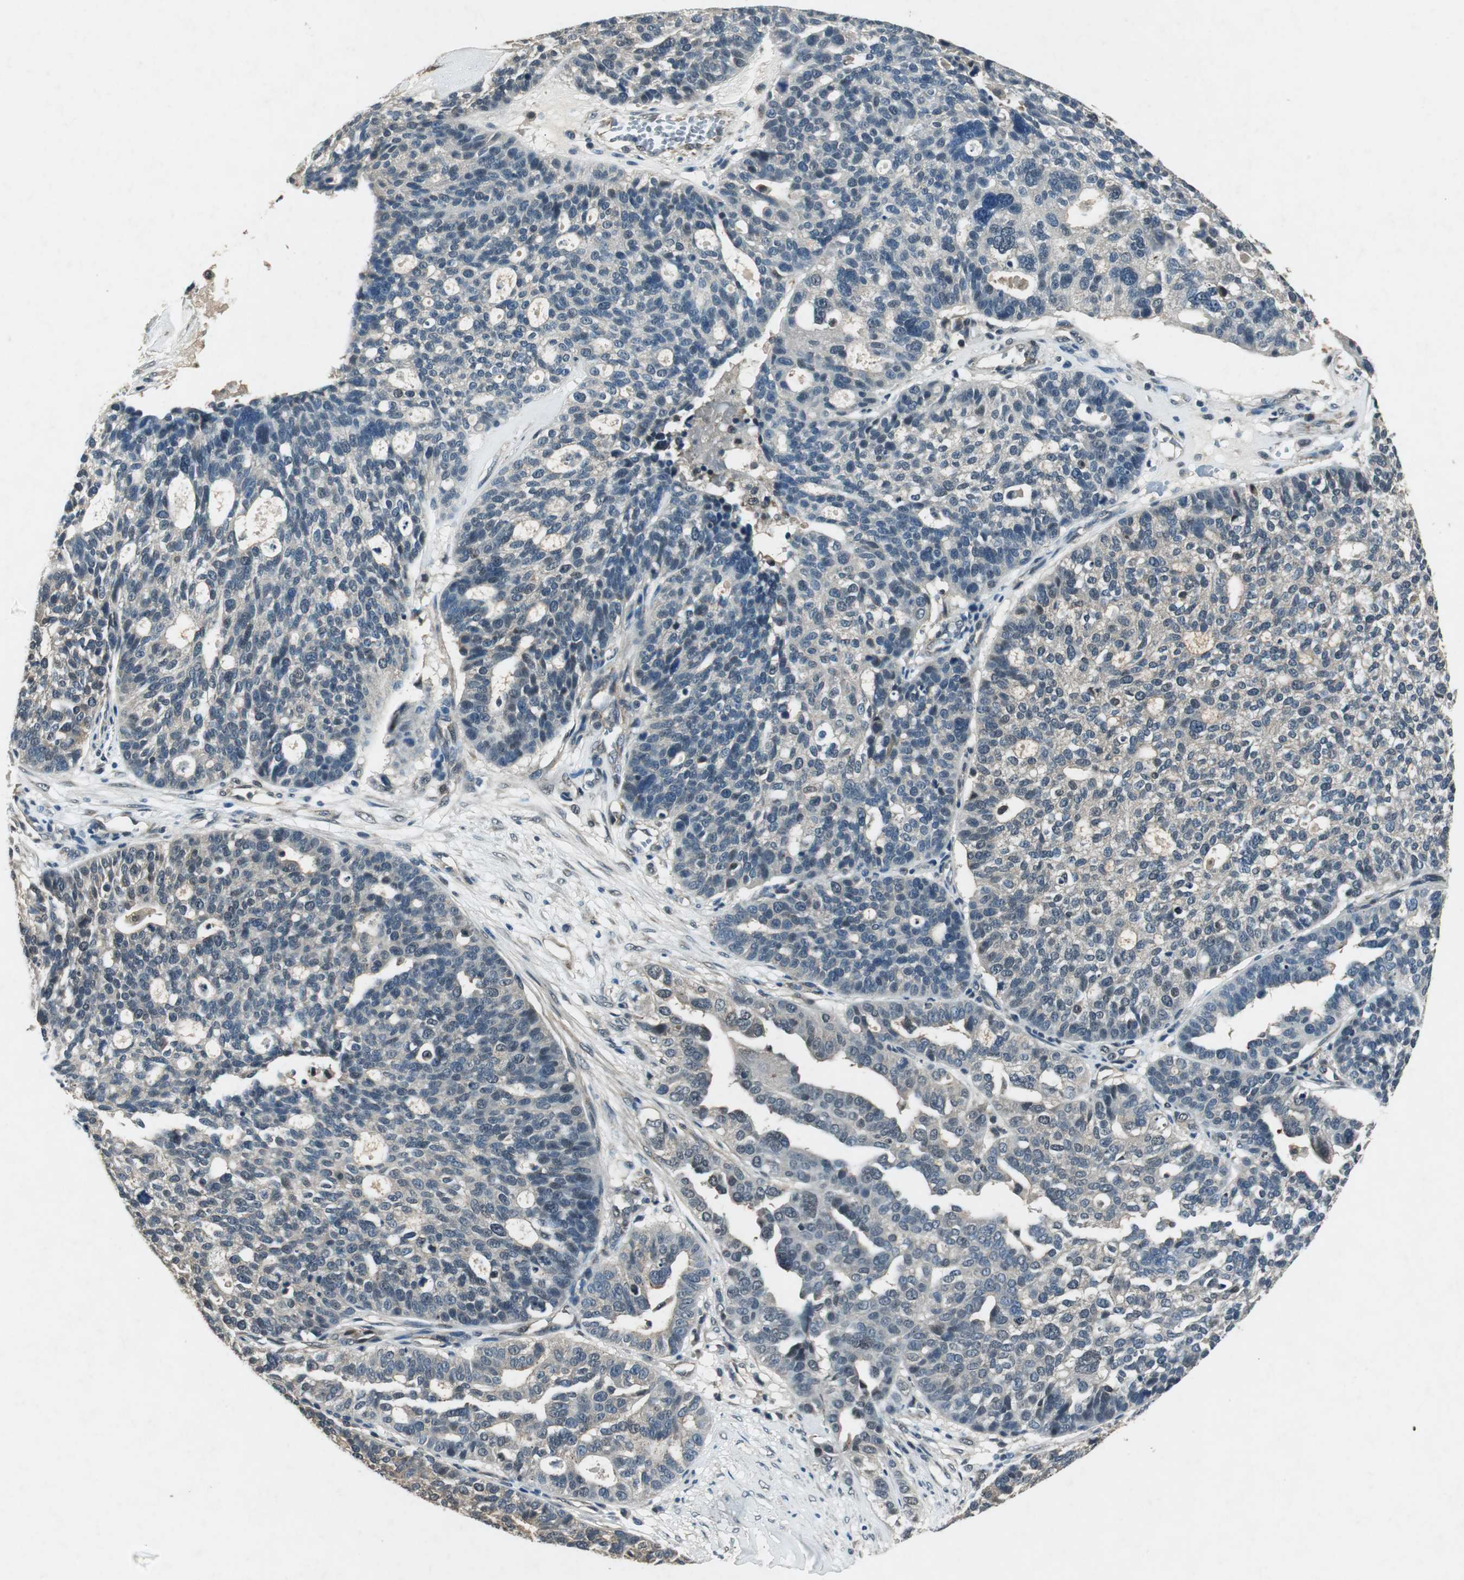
{"staining": {"intensity": "negative", "quantity": "none", "location": "none"}, "tissue": "ovarian cancer", "cell_type": "Tumor cells", "image_type": "cancer", "snomed": [{"axis": "morphology", "description": "Cystadenocarcinoma, serous, NOS"}, {"axis": "topography", "description": "Ovary"}], "caption": "IHC of ovarian serous cystadenocarcinoma displays no positivity in tumor cells.", "gene": "PSMB4", "patient": {"sex": "female", "age": 59}}